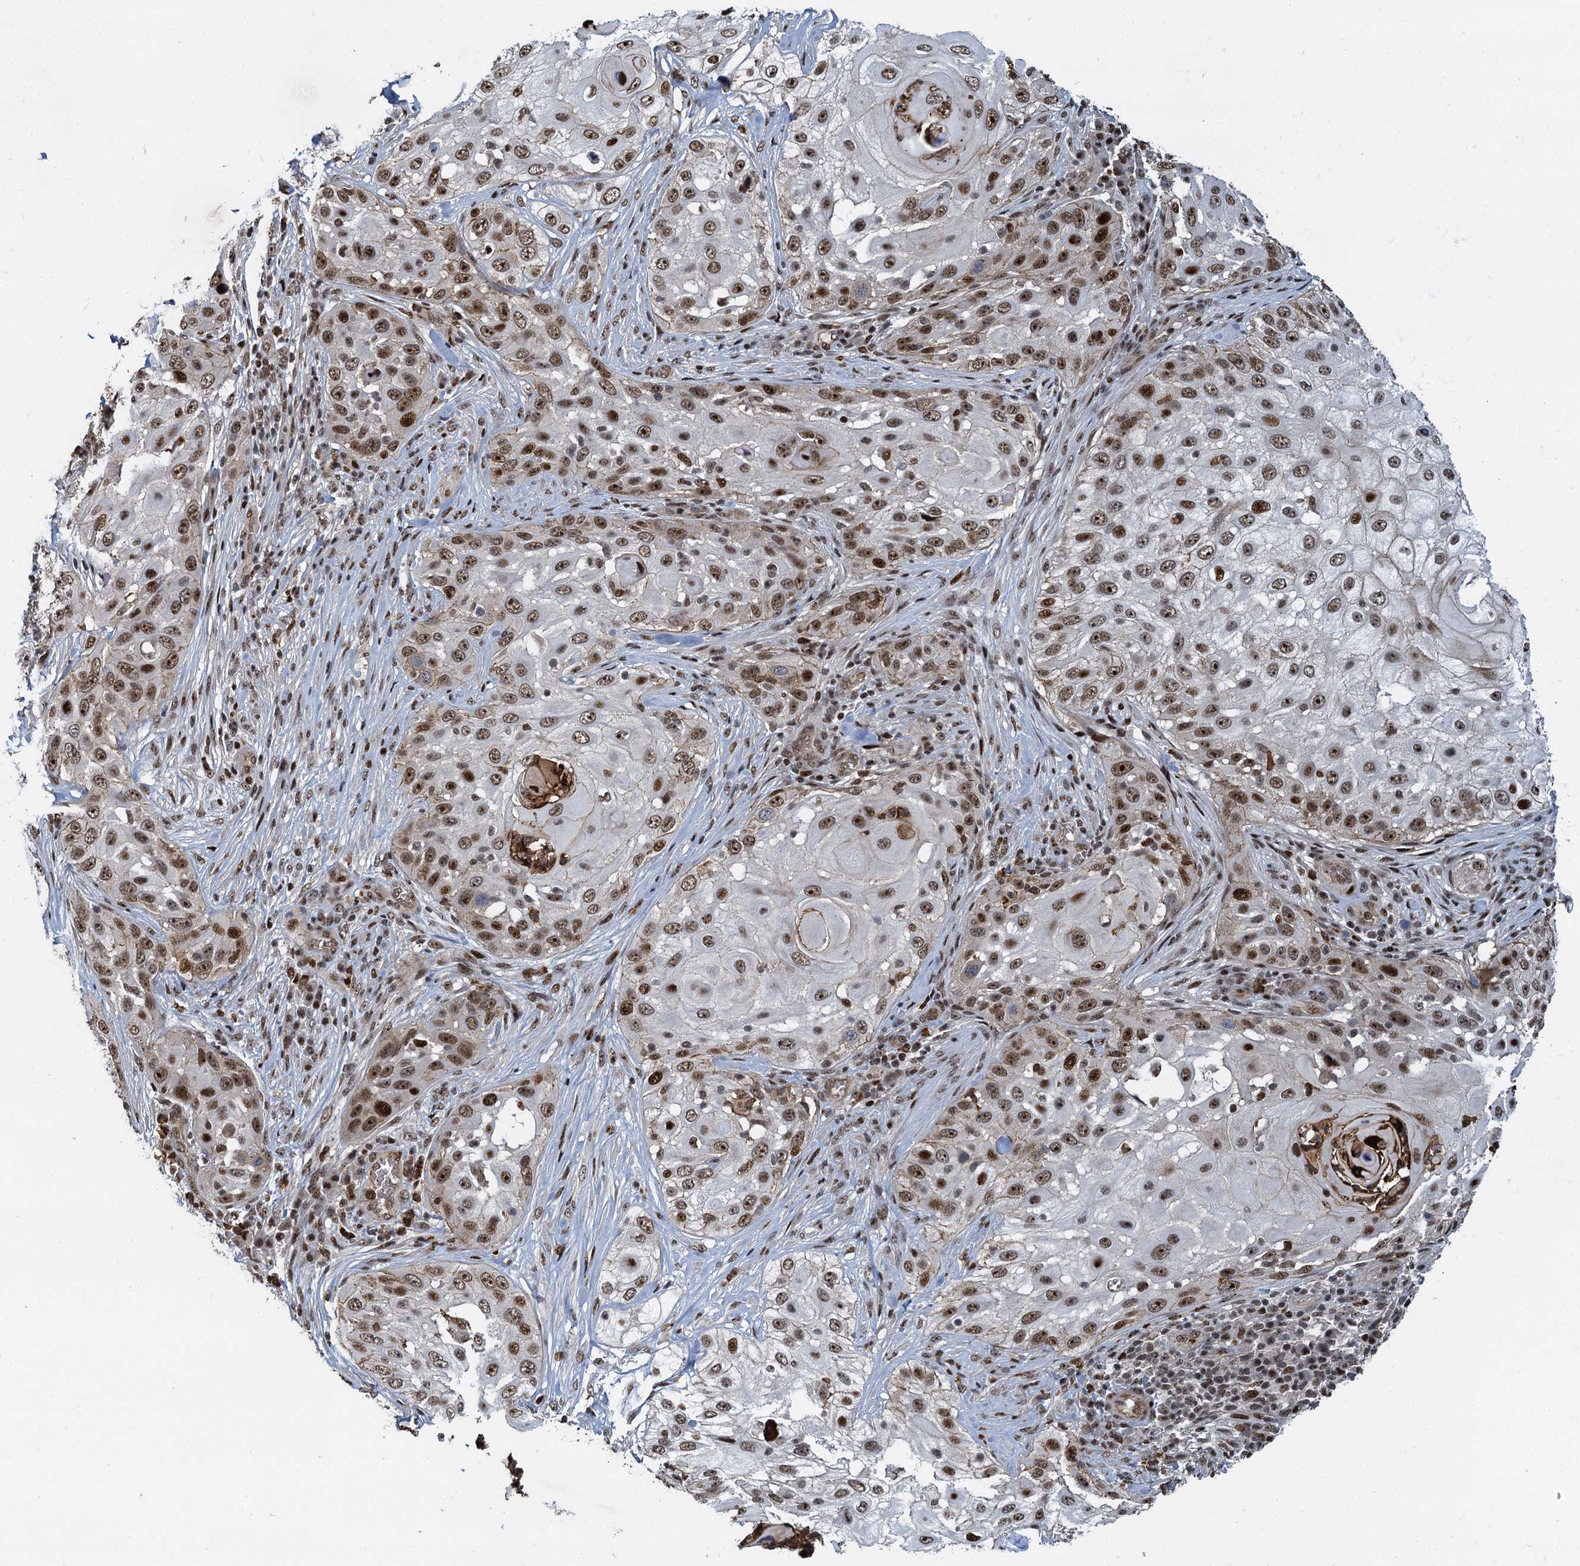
{"staining": {"intensity": "moderate", "quantity": ">75%", "location": "nuclear"}, "tissue": "skin cancer", "cell_type": "Tumor cells", "image_type": "cancer", "snomed": [{"axis": "morphology", "description": "Squamous cell carcinoma, NOS"}, {"axis": "topography", "description": "Skin"}], "caption": "Skin cancer (squamous cell carcinoma) tissue shows moderate nuclear positivity in approximately >75% of tumor cells, visualized by immunohistochemistry. (DAB IHC, brown staining for protein, blue staining for nuclei).", "gene": "ANKRD49", "patient": {"sex": "female", "age": 44}}